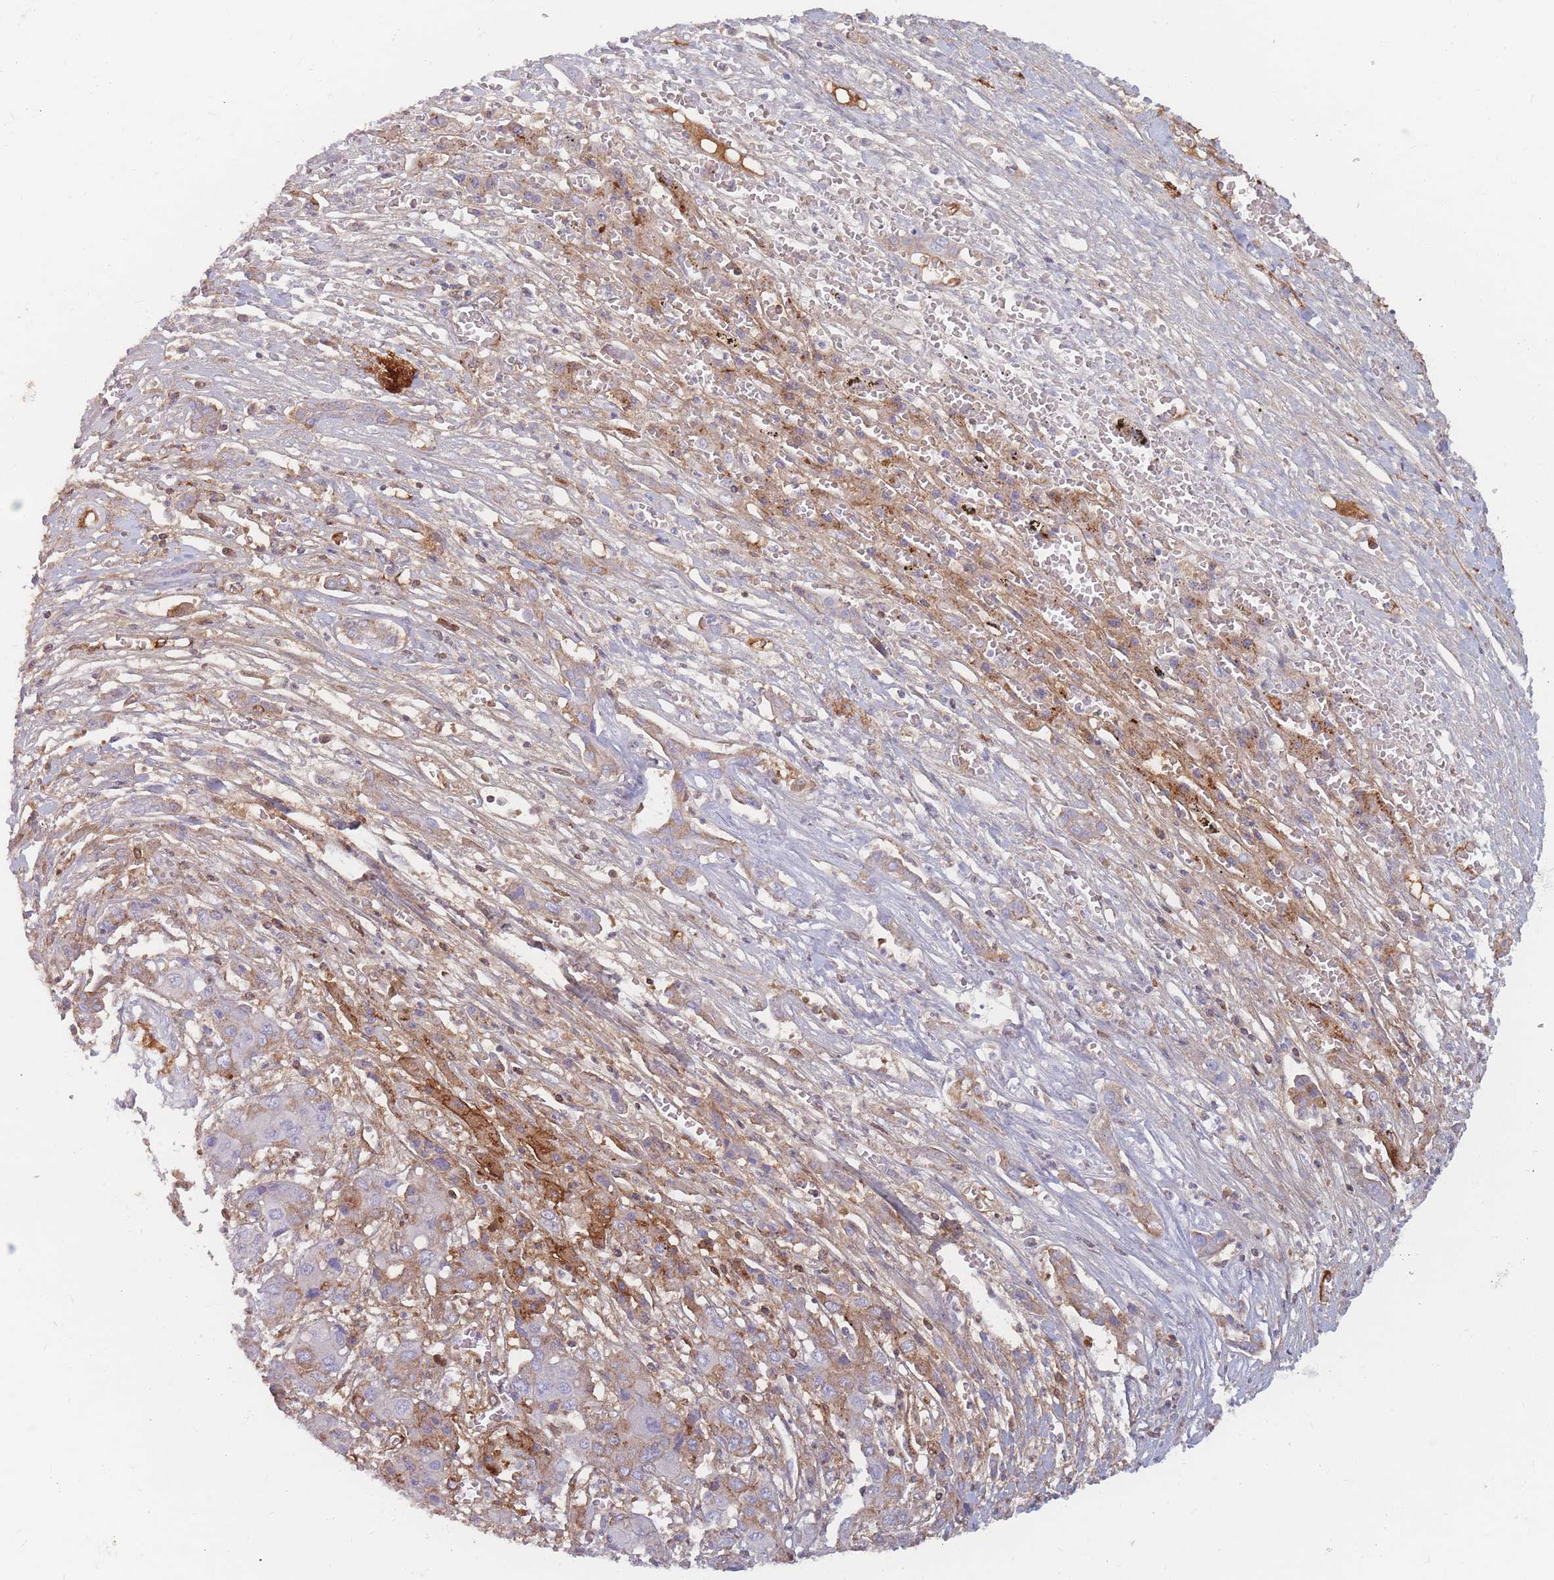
{"staining": {"intensity": "weak", "quantity": "<25%", "location": "cytoplasmic/membranous"}, "tissue": "liver cancer", "cell_type": "Tumor cells", "image_type": "cancer", "snomed": [{"axis": "morphology", "description": "Cholangiocarcinoma"}, {"axis": "topography", "description": "Liver"}], "caption": "This histopathology image is of liver cholangiocarcinoma stained with immunohistochemistry to label a protein in brown with the nuclei are counter-stained blue. There is no positivity in tumor cells.", "gene": "PRG4", "patient": {"sex": "male", "age": 67}}